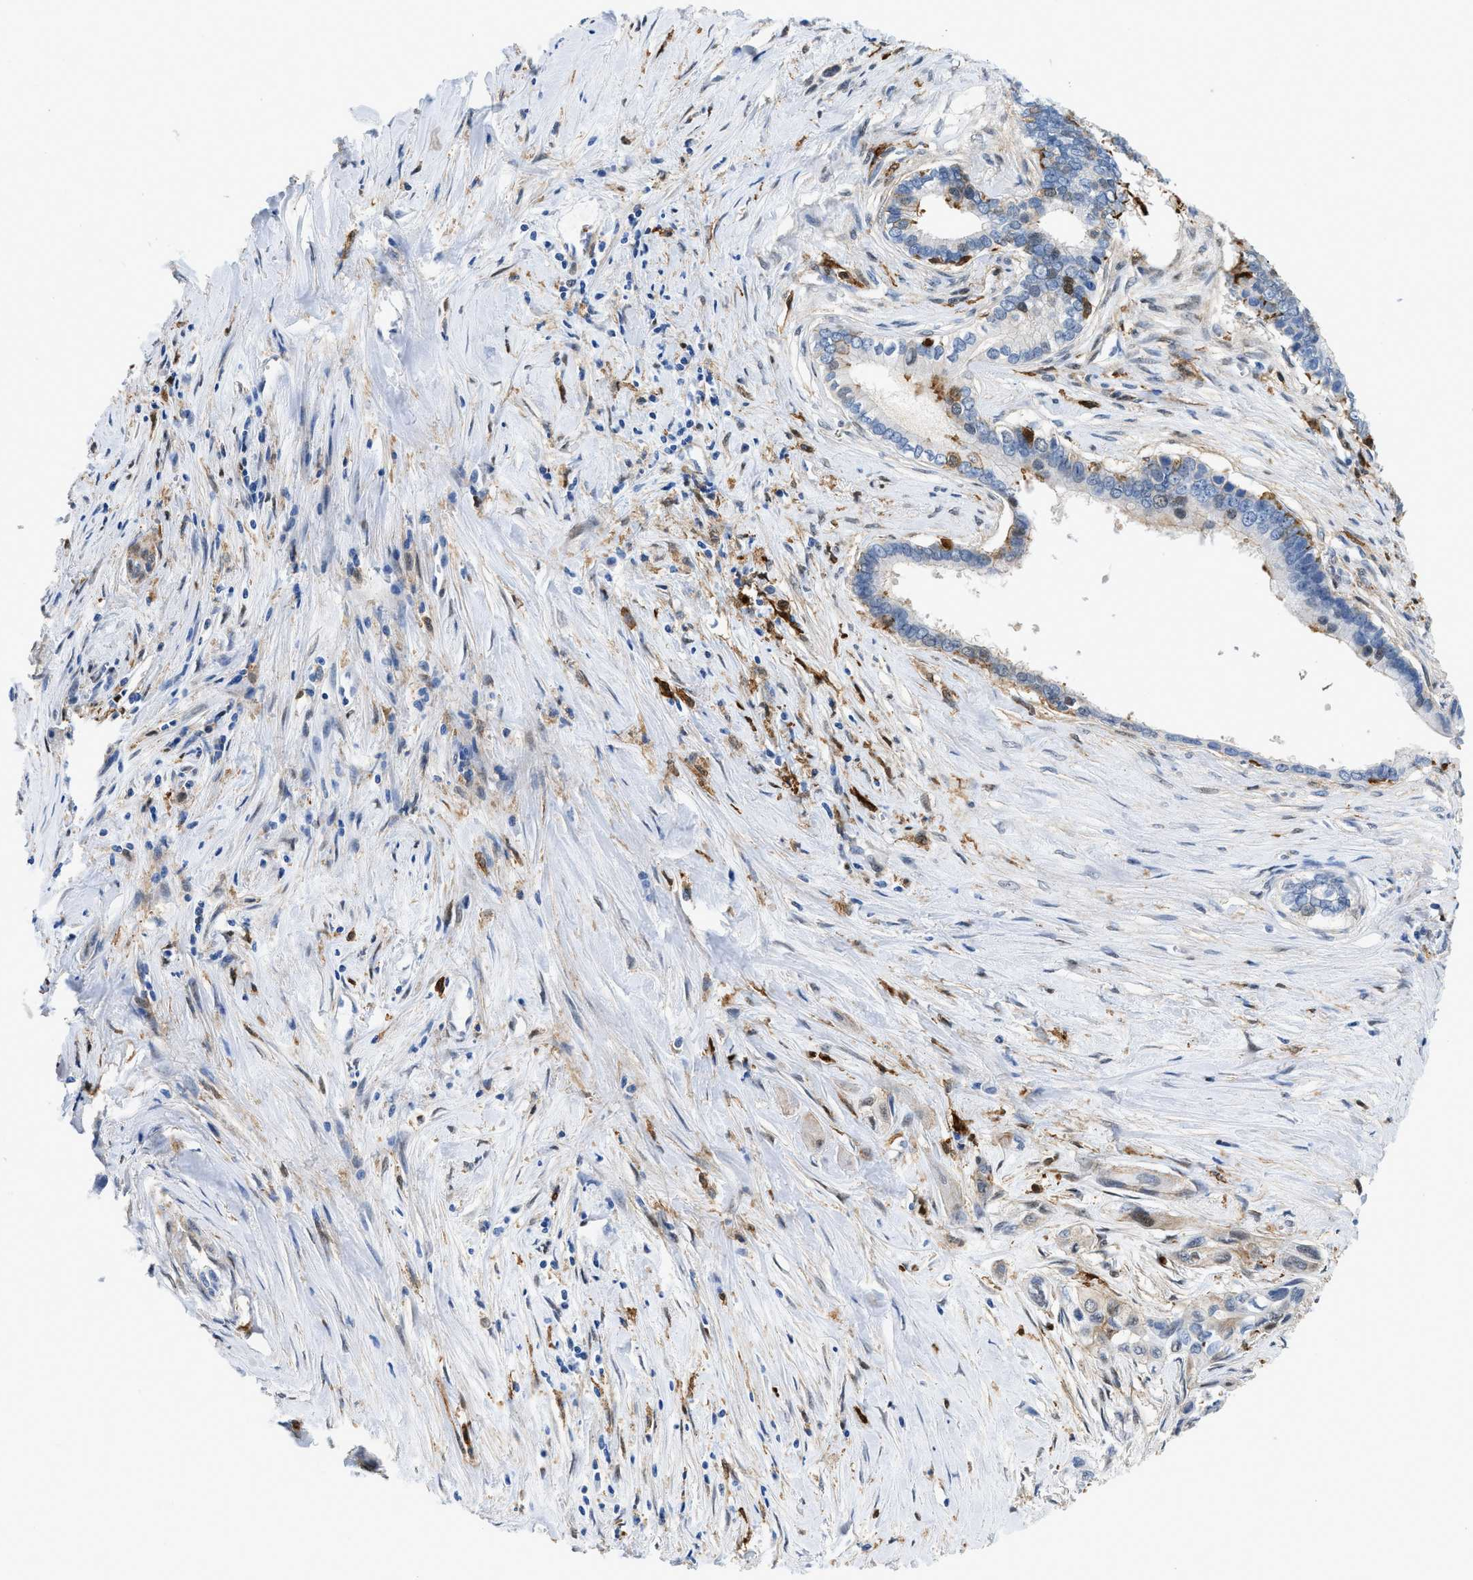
{"staining": {"intensity": "weak", "quantity": "<25%", "location": "cytoplasmic/membranous"}, "tissue": "pancreatic cancer", "cell_type": "Tumor cells", "image_type": "cancer", "snomed": [{"axis": "morphology", "description": "Adenocarcinoma, NOS"}, {"axis": "topography", "description": "Pancreas"}], "caption": "Tumor cells show no significant protein staining in adenocarcinoma (pancreatic). (Brightfield microscopy of DAB IHC at high magnification).", "gene": "GSN", "patient": {"sex": "male", "age": 73}}